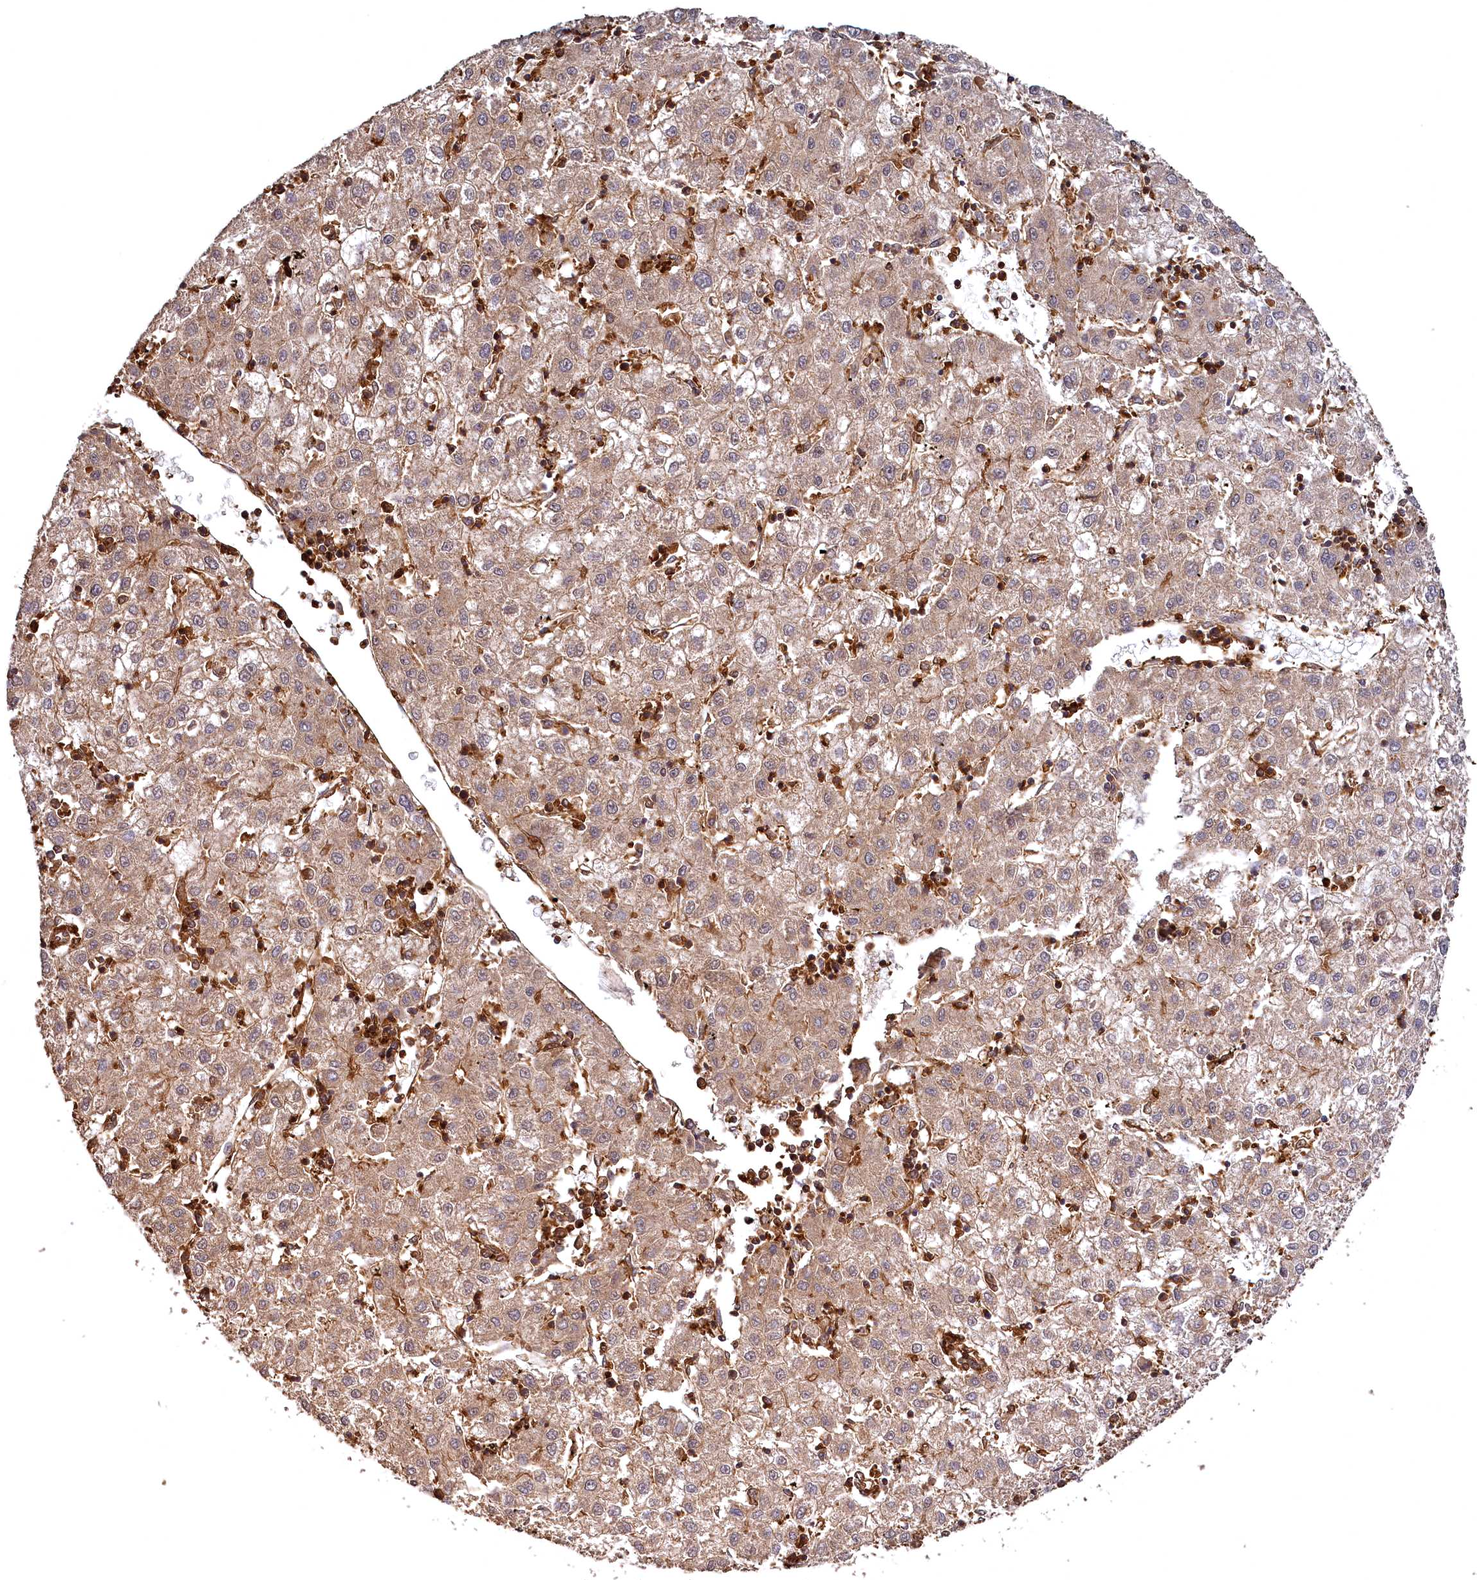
{"staining": {"intensity": "weak", "quantity": ">75%", "location": "cytoplasmic/membranous"}, "tissue": "liver cancer", "cell_type": "Tumor cells", "image_type": "cancer", "snomed": [{"axis": "morphology", "description": "Carcinoma, Hepatocellular, NOS"}, {"axis": "topography", "description": "Liver"}], "caption": "A brown stain labels weak cytoplasmic/membranous positivity of a protein in liver hepatocellular carcinoma tumor cells. The staining was performed using DAB (3,3'-diaminobenzidine), with brown indicating positive protein expression. Nuclei are stained blue with hematoxylin.", "gene": "STUB1", "patient": {"sex": "male", "age": 72}}